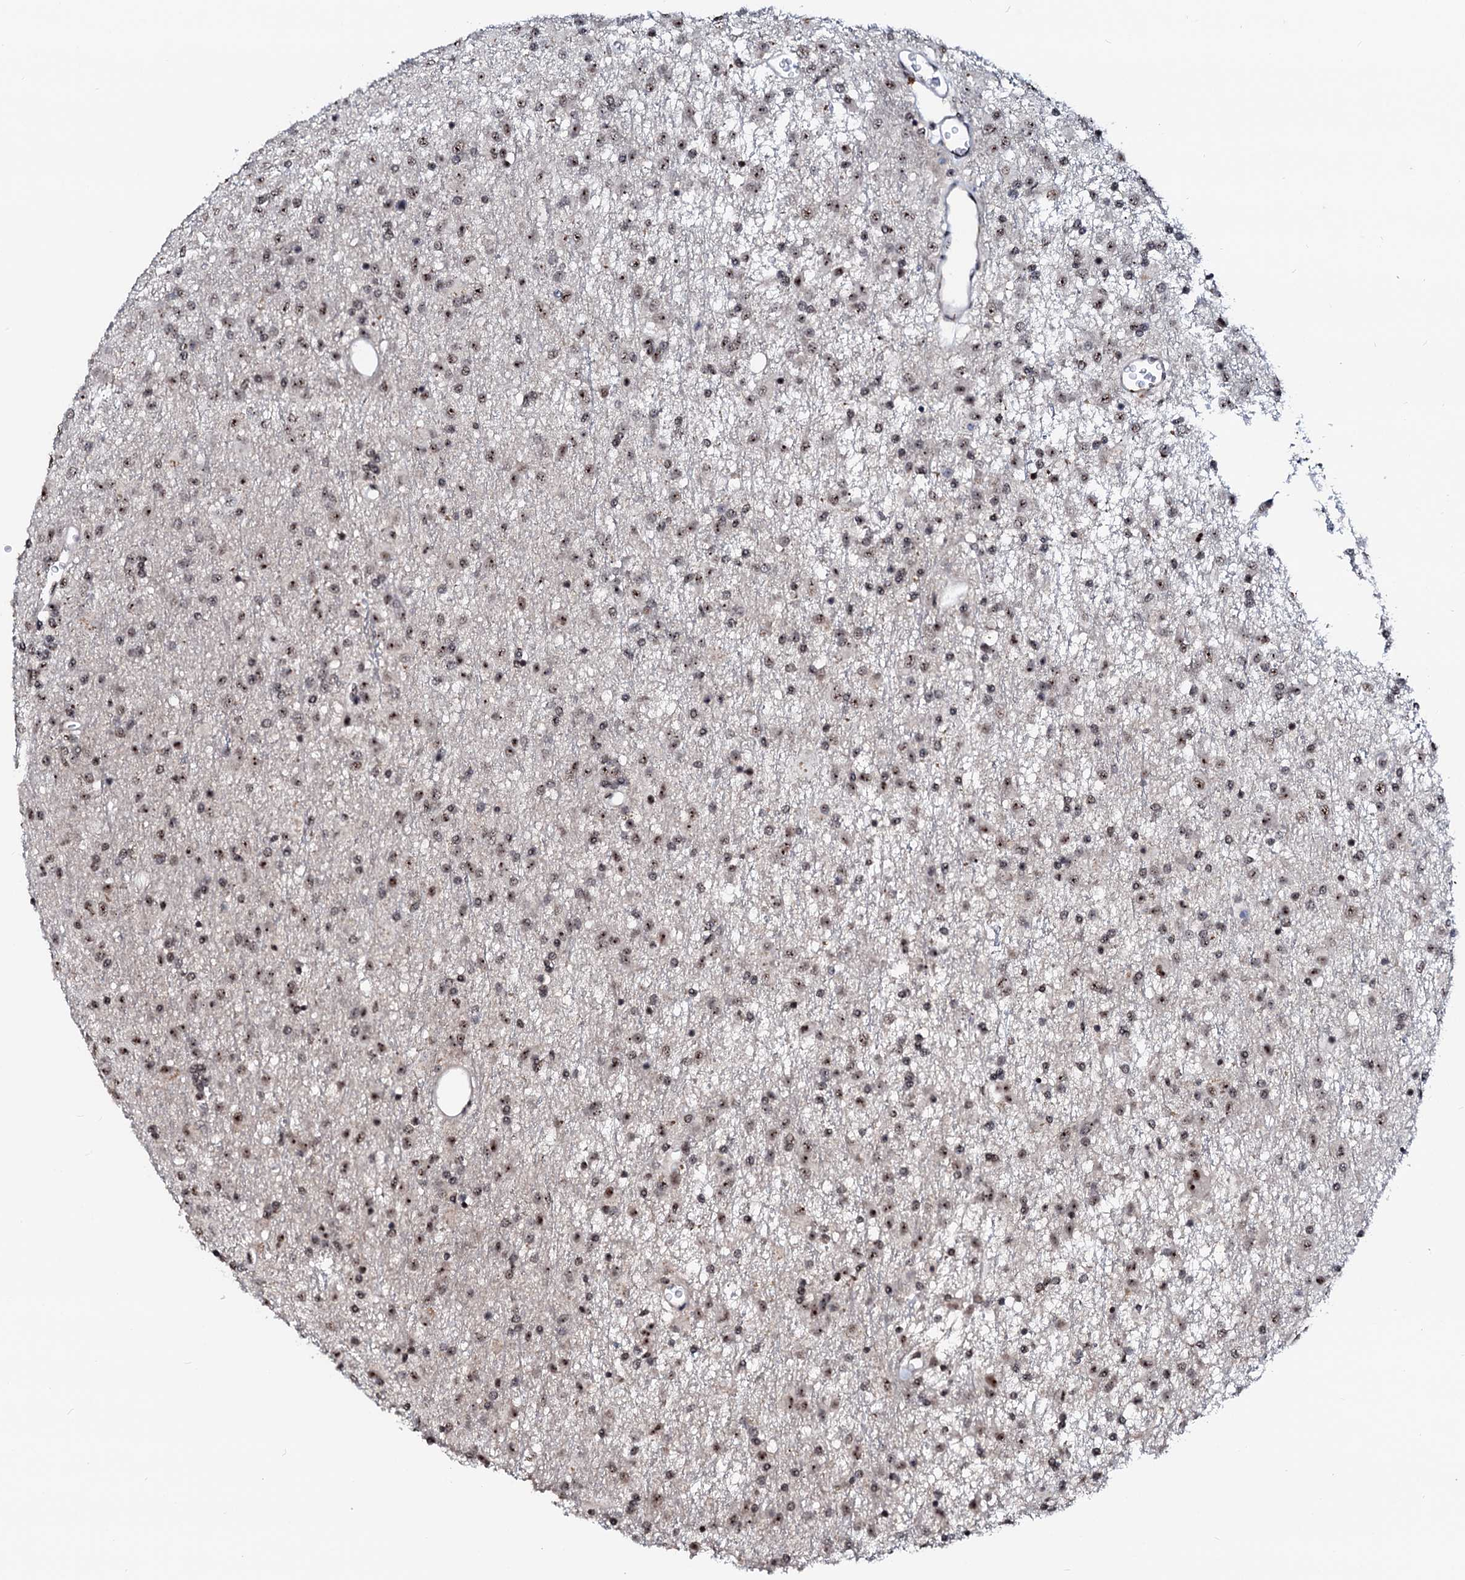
{"staining": {"intensity": "moderate", "quantity": ">75%", "location": "nuclear"}, "tissue": "glioma", "cell_type": "Tumor cells", "image_type": "cancer", "snomed": [{"axis": "morphology", "description": "Glioma, malignant, Low grade"}, {"axis": "topography", "description": "Brain"}], "caption": "IHC staining of malignant glioma (low-grade), which reveals medium levels of moderate nuclear expression in approximately >75% of tumor cells indicating moderate nuclear protein positivity. The staining was performed using DAB (brown) for protein detection and nuclei were counterstained in hematoxylin (blue).", "gene": "NEUROG3", "patient": {"sex": "male", "age": 65}}